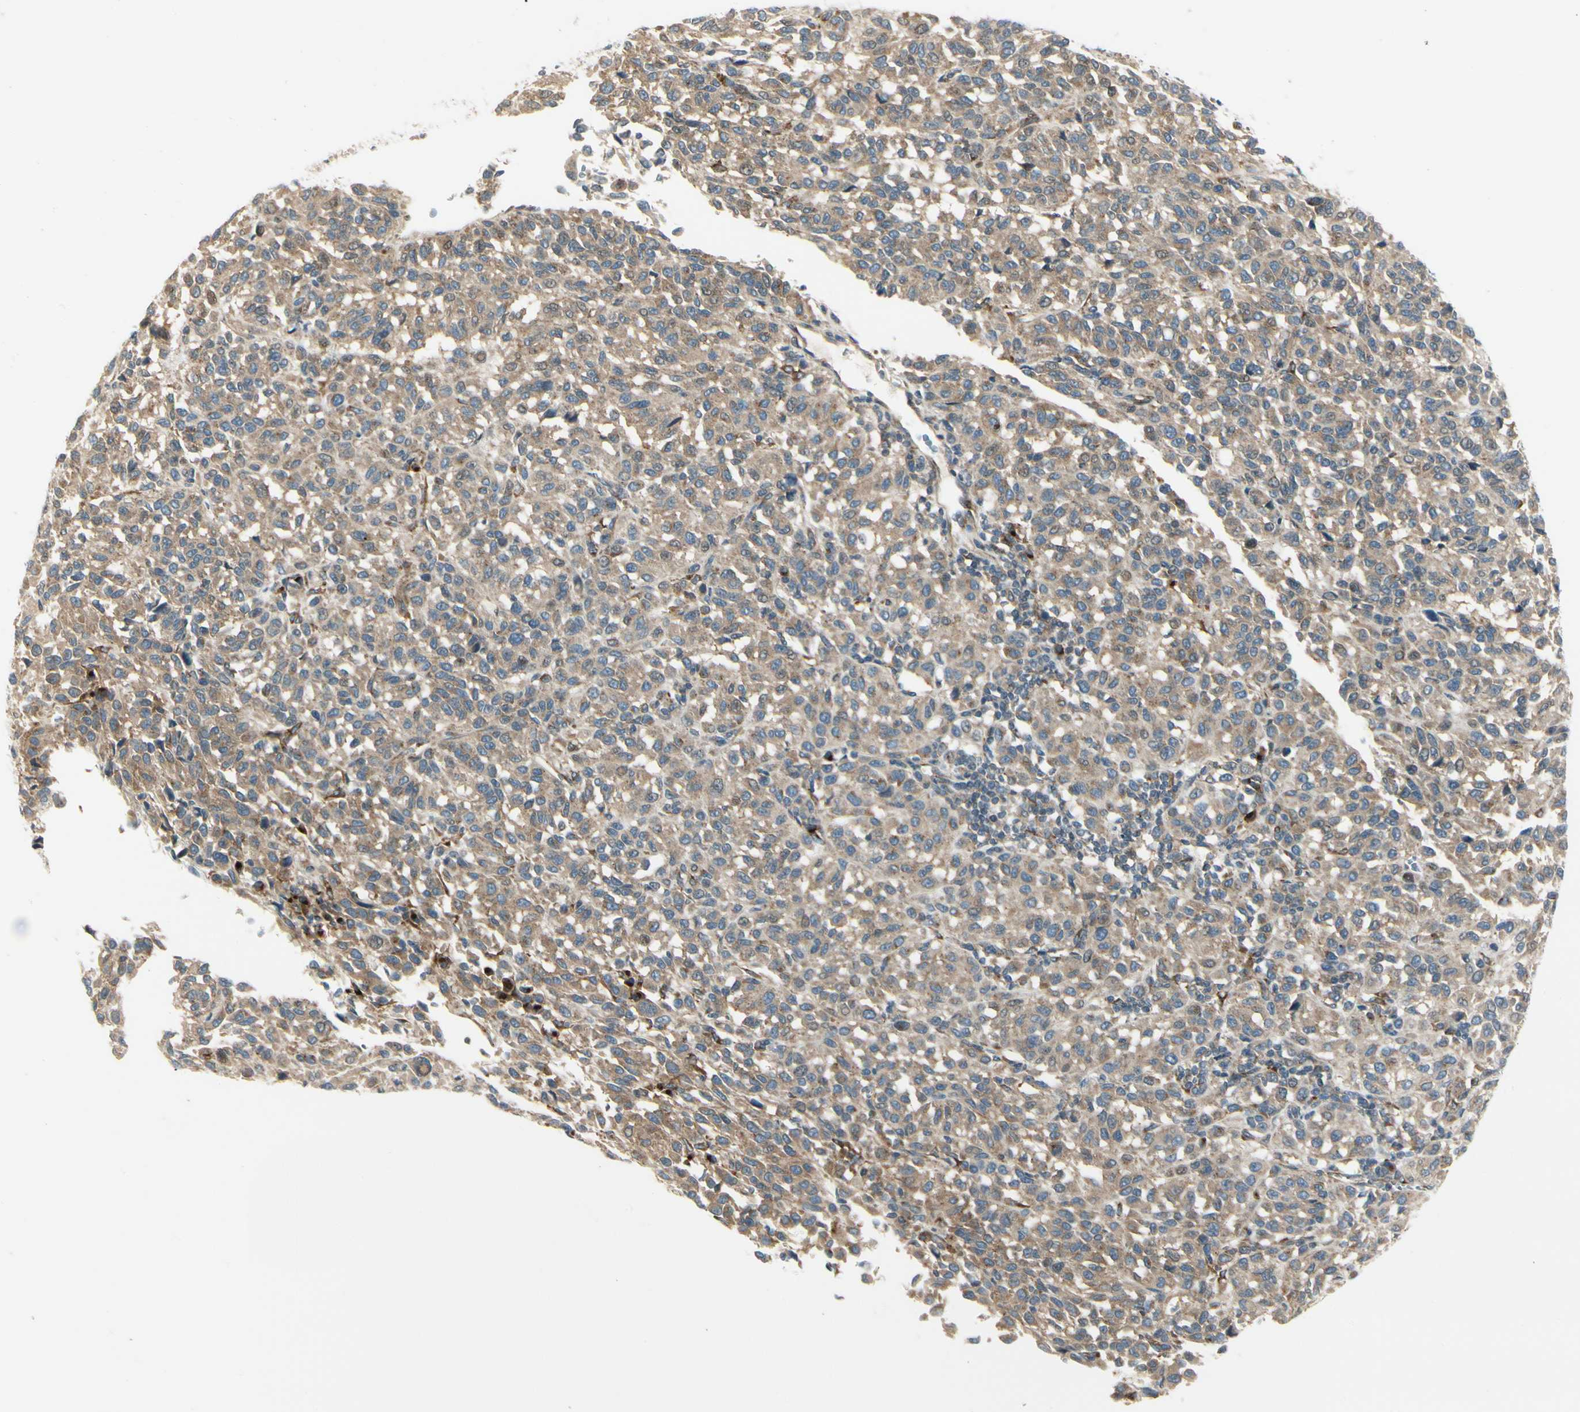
{"staining": {"intensity": "moderate", "quantity": ">75%", "location": "cytoplasmic/membranous"}, "tissue": "melanoma", "cell_type": "Tumor cells", "image_type": "cancer", "snomed": [{"axis": "morphology", "description": "Malignant melanoma, Metastatic site"}, {"axis": "topography", "description": "Lung"}], "caption": "A brown stain shows moderate cytoplasmic/membranous staining of a protein in malignant melanoma (metastatic site) tumor cells.", "gene": "MANSC1", "patient": {"sex": "male", "age": 64}}